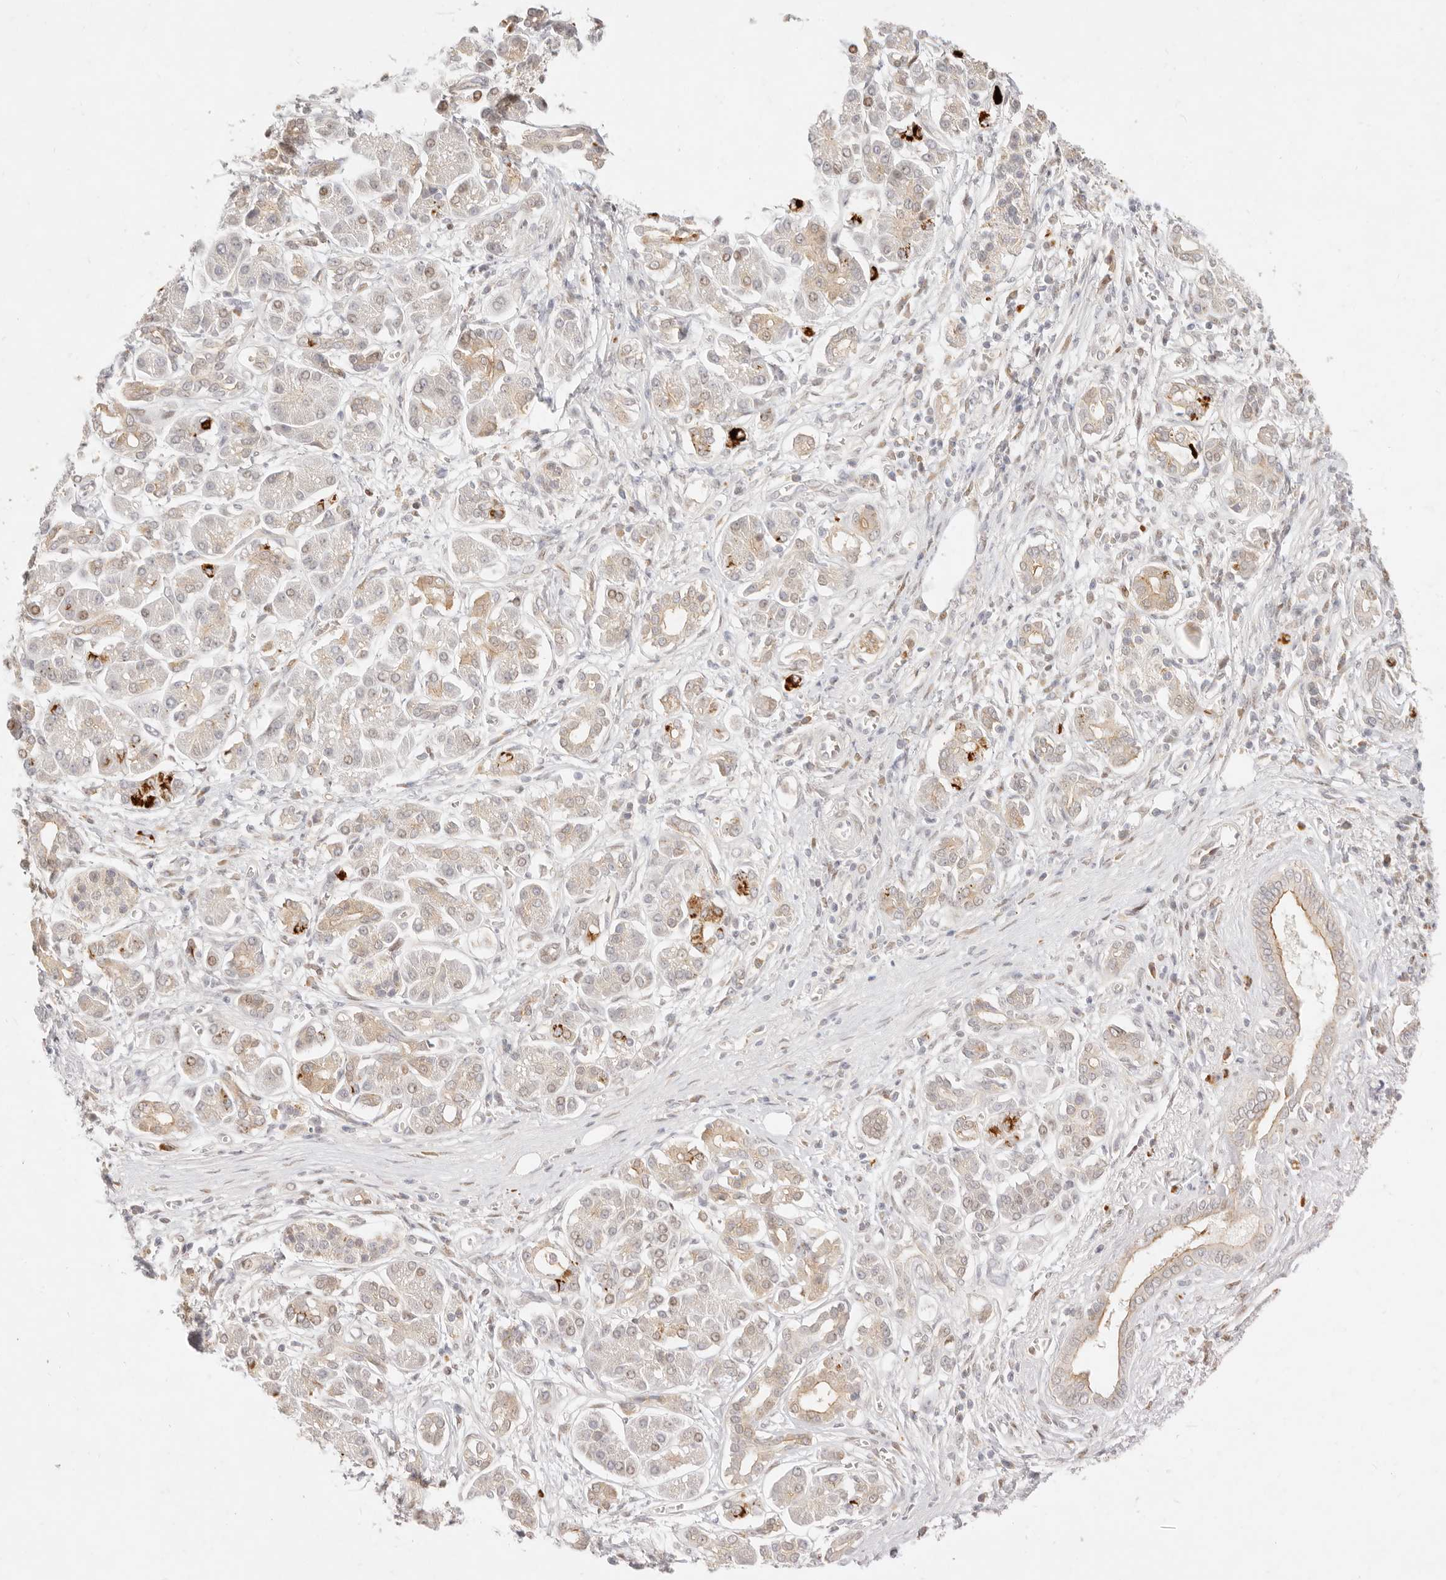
{"staining": {"intensity": "moderate", "quantity": "25%-75%", "location": "cytoplasmic/membranous"}, "tissue": "pancreatic cancer", "cell_type": "Tumor cells", "image_type": "cancer", "snomed": [{"axis": "morphology", "description": "Adenocarcinoma, NOS"}, {"axis": "topography", "description": "Pancreas"}], "caption": "The histopathology image exhibits a brown stain indicating the presence of a protein in the cytoplasmic/membranous of tumor cells in pancreatic adenocarcinoma.", "gene": "ASCL3", "patient": {"sex": "male", "age": 78}}